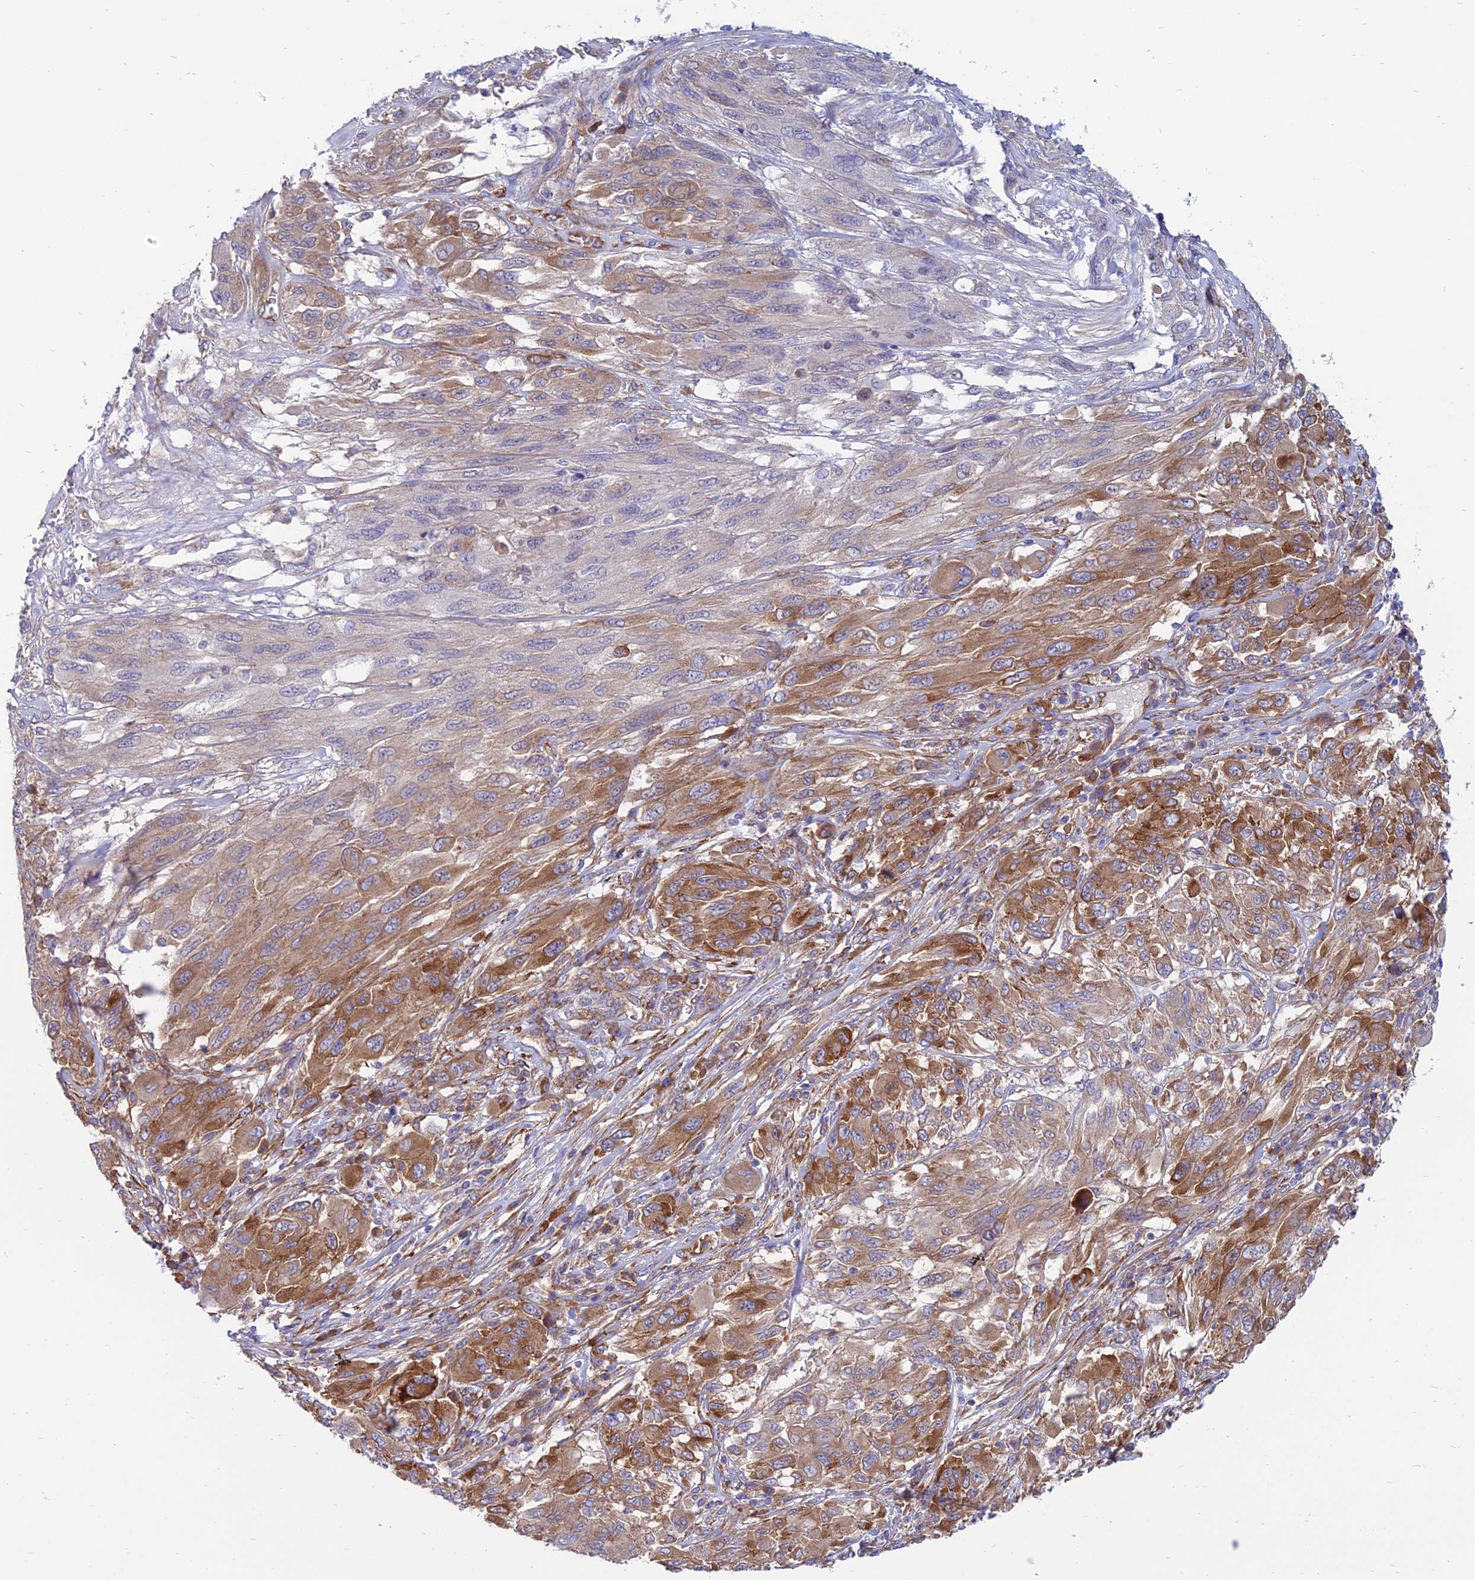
{"staining": {"intensity": "strong", "quantity": "25%-75%", "location": "cytoplasmic/membranous"}, "tissue": "melanoma", "cell_type": "Tumor cells", "image_type": "cancer", "snomed": [{"axis": "morphology", "description": "Malignant melanoma, NOS"}, {"axis": "topography", "description": "Skin"}], "caption": "About 25%-75% of tumor cells in melanoma demonstrate strong cytoplasmic/membranous protein positivity as visualized by brown immunohistochemical staining.", "gene": "TXLNA", "patient": {"sex": "female", "age": 91}}